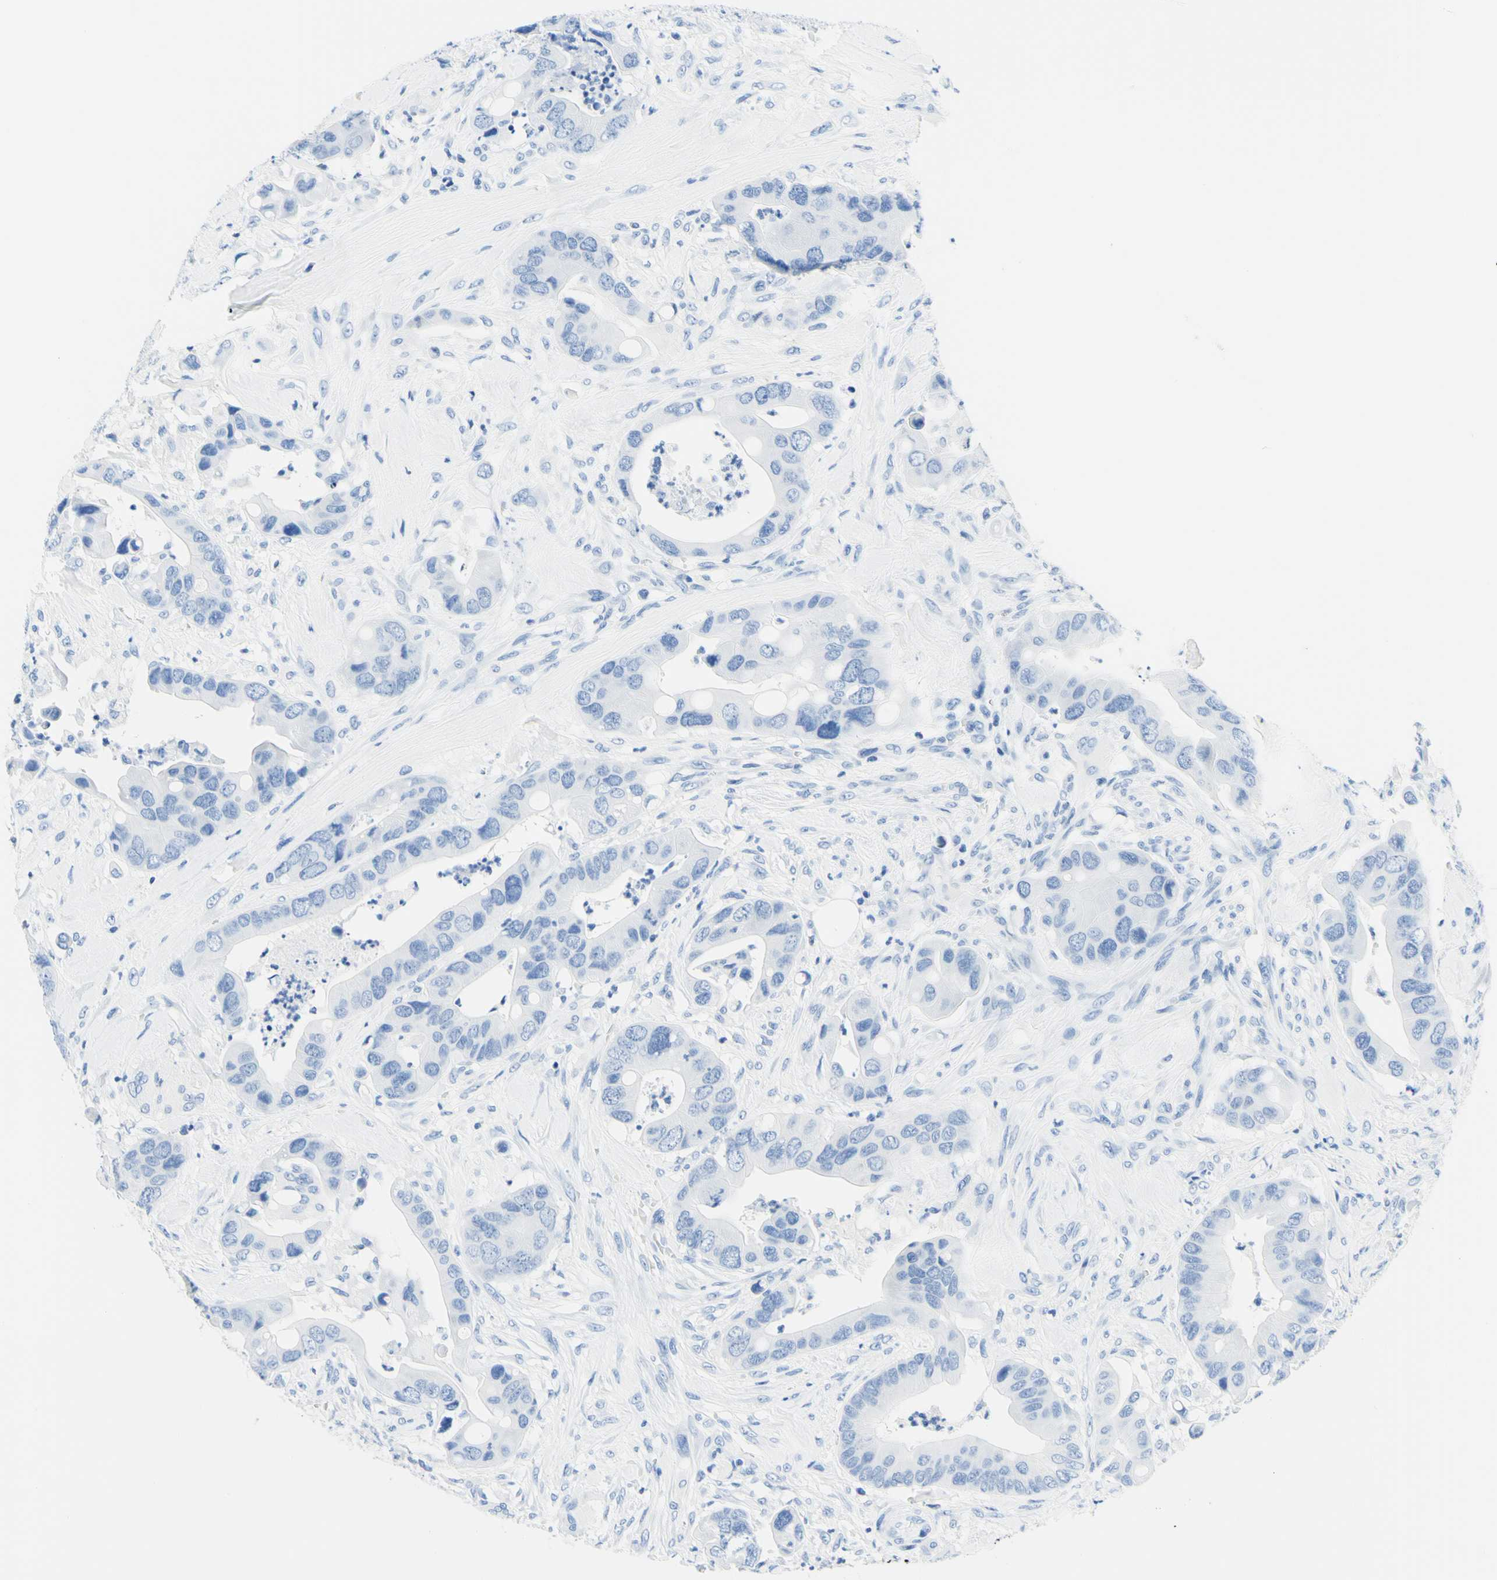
{"staining": {"intensity": "negative", "quantity": "none", "location": "none"}, "tissue": "colorectal cancer", "cell_type": "Tumor cells", "image_type": "cancer", "snomed": [{"axis": "morphology", "description": "Adenocarcinoma, NOS"}, {"axis": "topography", "description": "Rectum"}], "caption": "Immunohistochemical staining of human colorectal cancer exhibits no significant positivity in tumor cells. (Stains: DAB immunohistochemistry with hematoxylin counter stain, Microscopy: brightfield microscopy at high magnification).", "gene": "MYH2", "patient": {"sex": "female", "age": 57}}